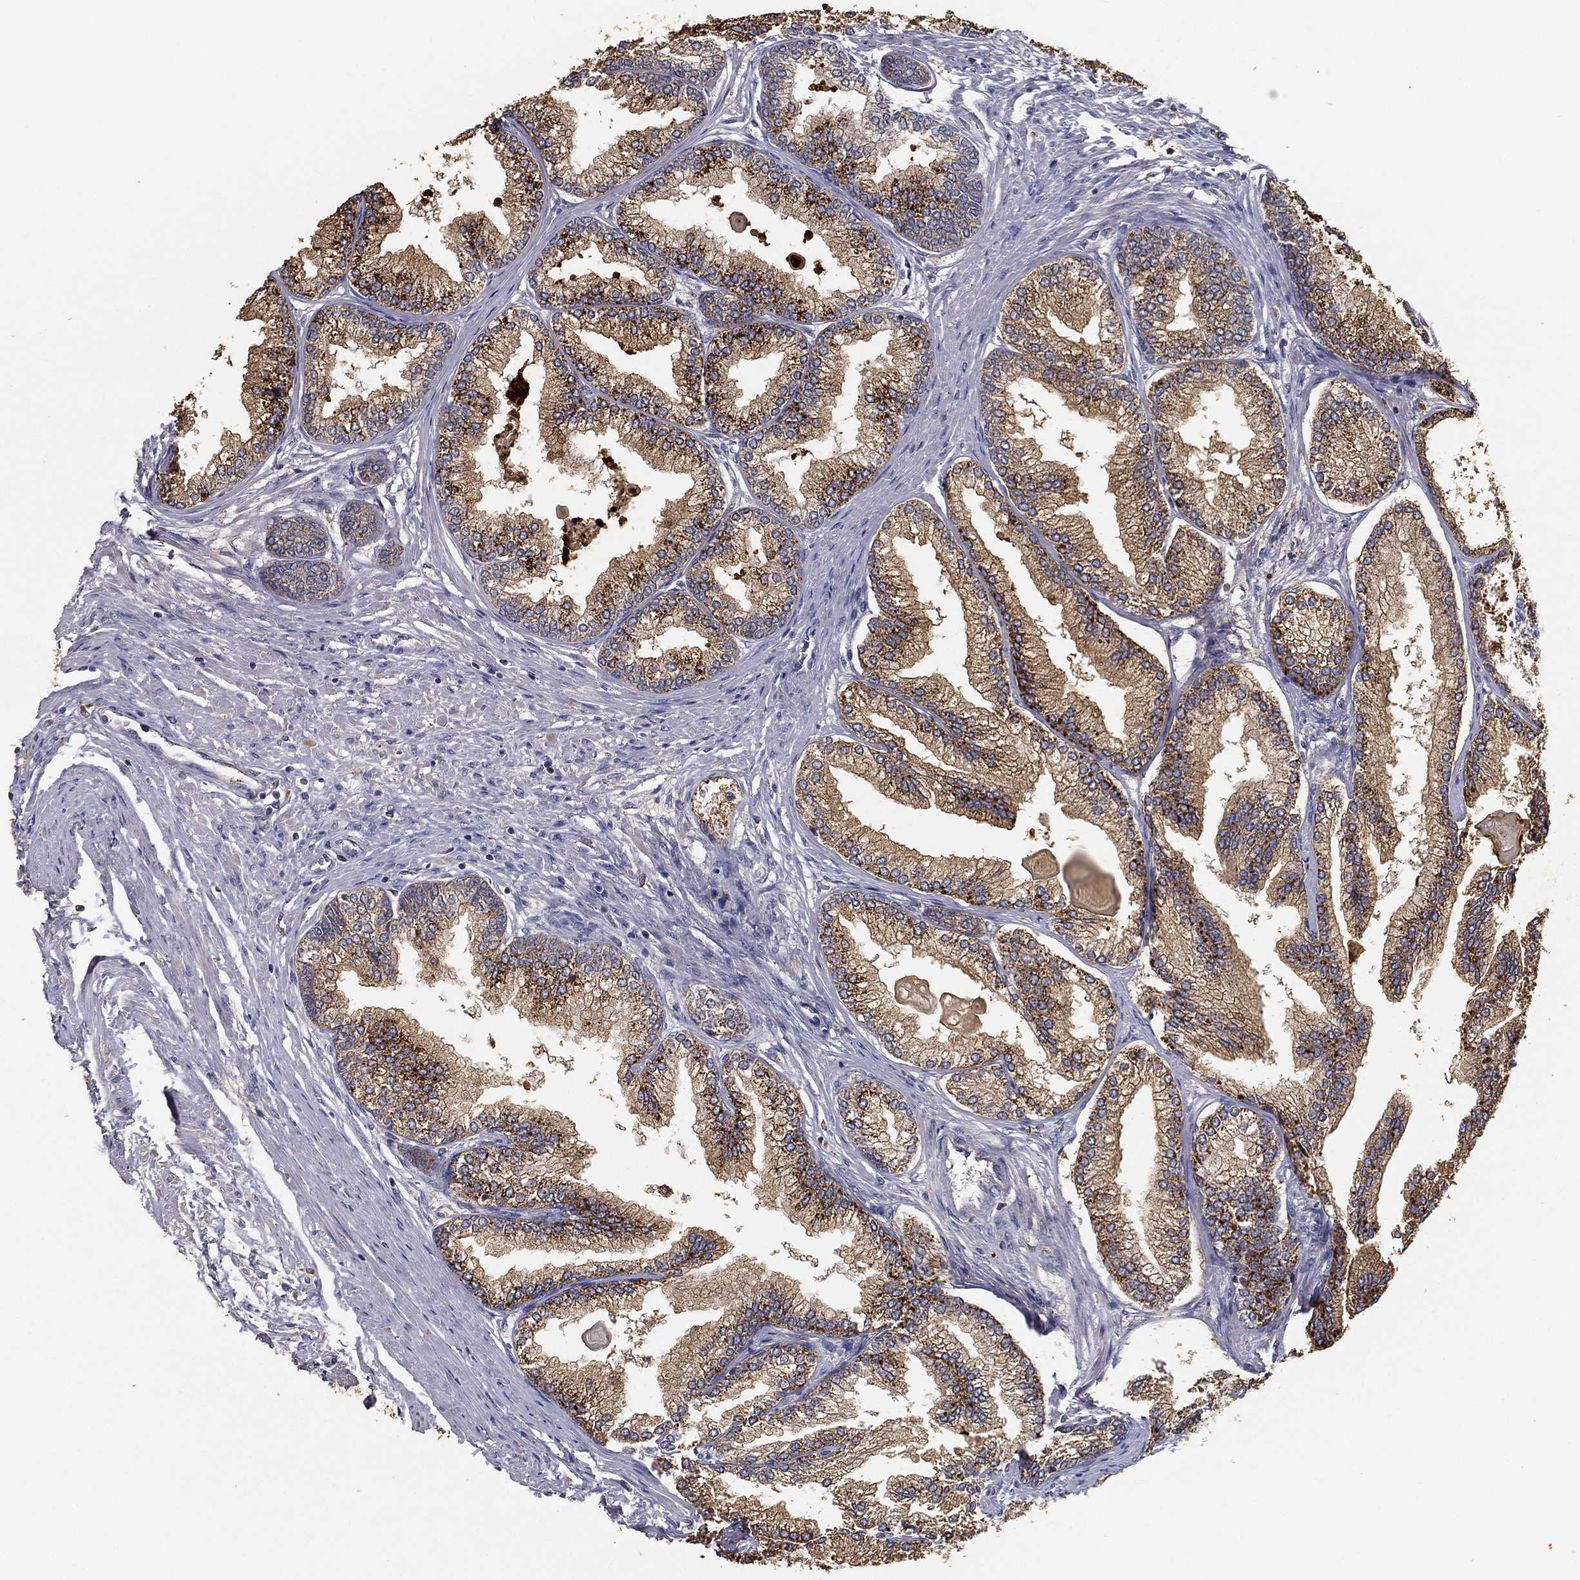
{"staining": {"intensity": "moderate", "quantity": ">75%", "location": "cytoplasmic/membranous"}, "tissue": "prostate", "cell_type": "Glandular cells", "image_type": "normal", "snomed": [{"axis": "morphology", "description": "Normal tissue, NOS"}, {"axis": "topography", "description": "Prostate"}], "caption": "An immunohistochemistry micrograph of normal tissue is shown. Protein staining in brown highlights moderate cytoplasmic/membranous positivity in prostate within glandular cells. The staining was performed using DAB, with brown indicating positive protein expression. Nuclei are stained blue with hematoxylin.", "gene": "MT", "patient": {"sex": "male", "age": 72}}